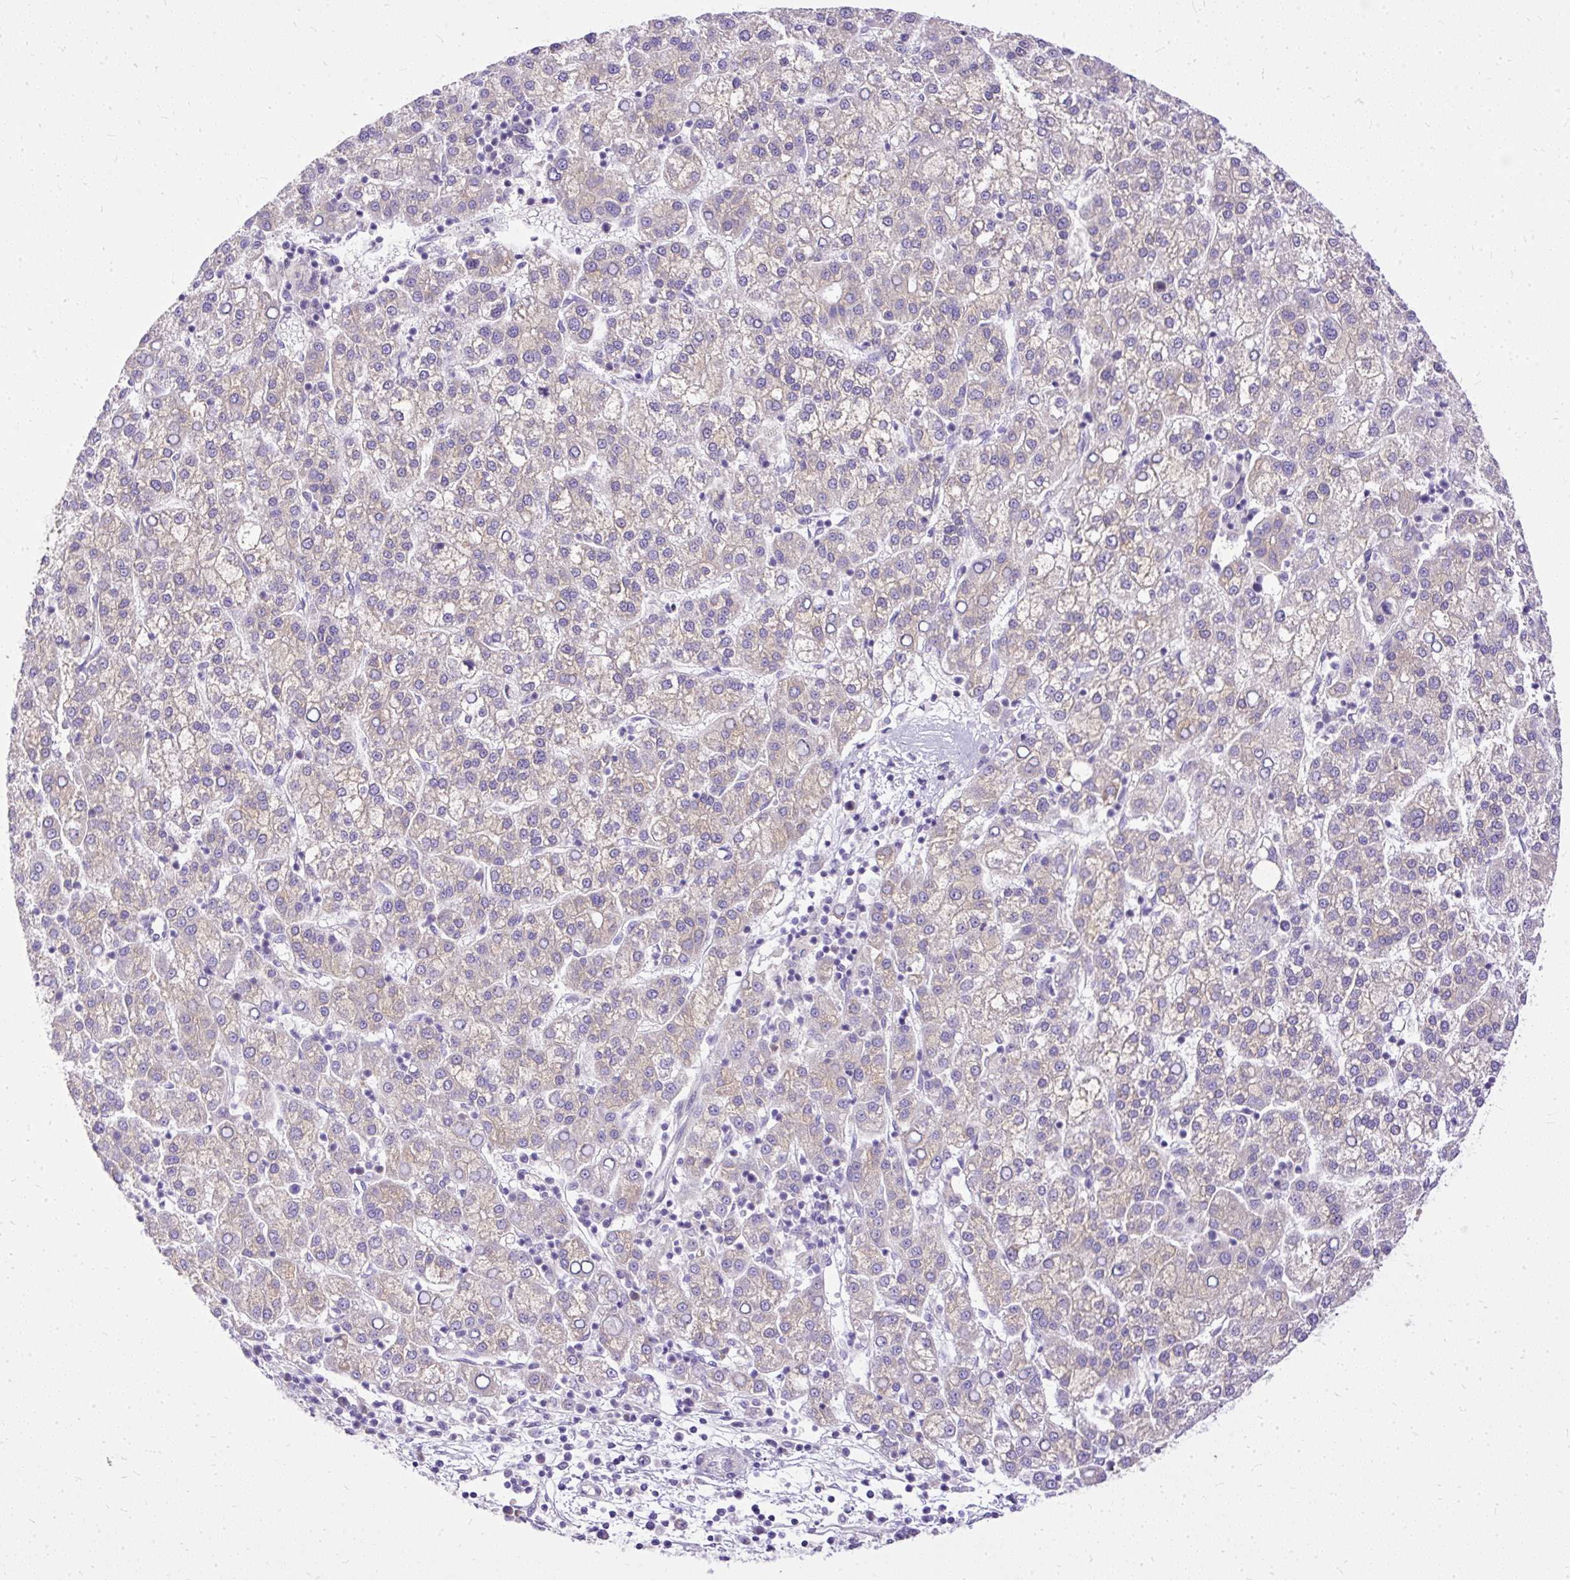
{"staining": {"intensity": "weak", "quantity": "25%-75%", "location": "cytoplasmic/membranous"}, "tissue": "liver cancer", "cell_type": "Tumor cells", "image_type": "cancer", "snomed": [{"axis": "morphology", "description": "Carcinoma, Hepatocellular, NOS"}, {"axis": "topography", "description": "Liver"}], "caption": "A histopathology image of hepatocellular carcinoma (liver) stained for a protein shows weak cytoplasmic/membranous brown staining in tumor cells. (brown staining indicates protein expression, while blue staining denotes nuclei).", "gene": "AMFR", "patient": {"sex": "female", "age": 58}}